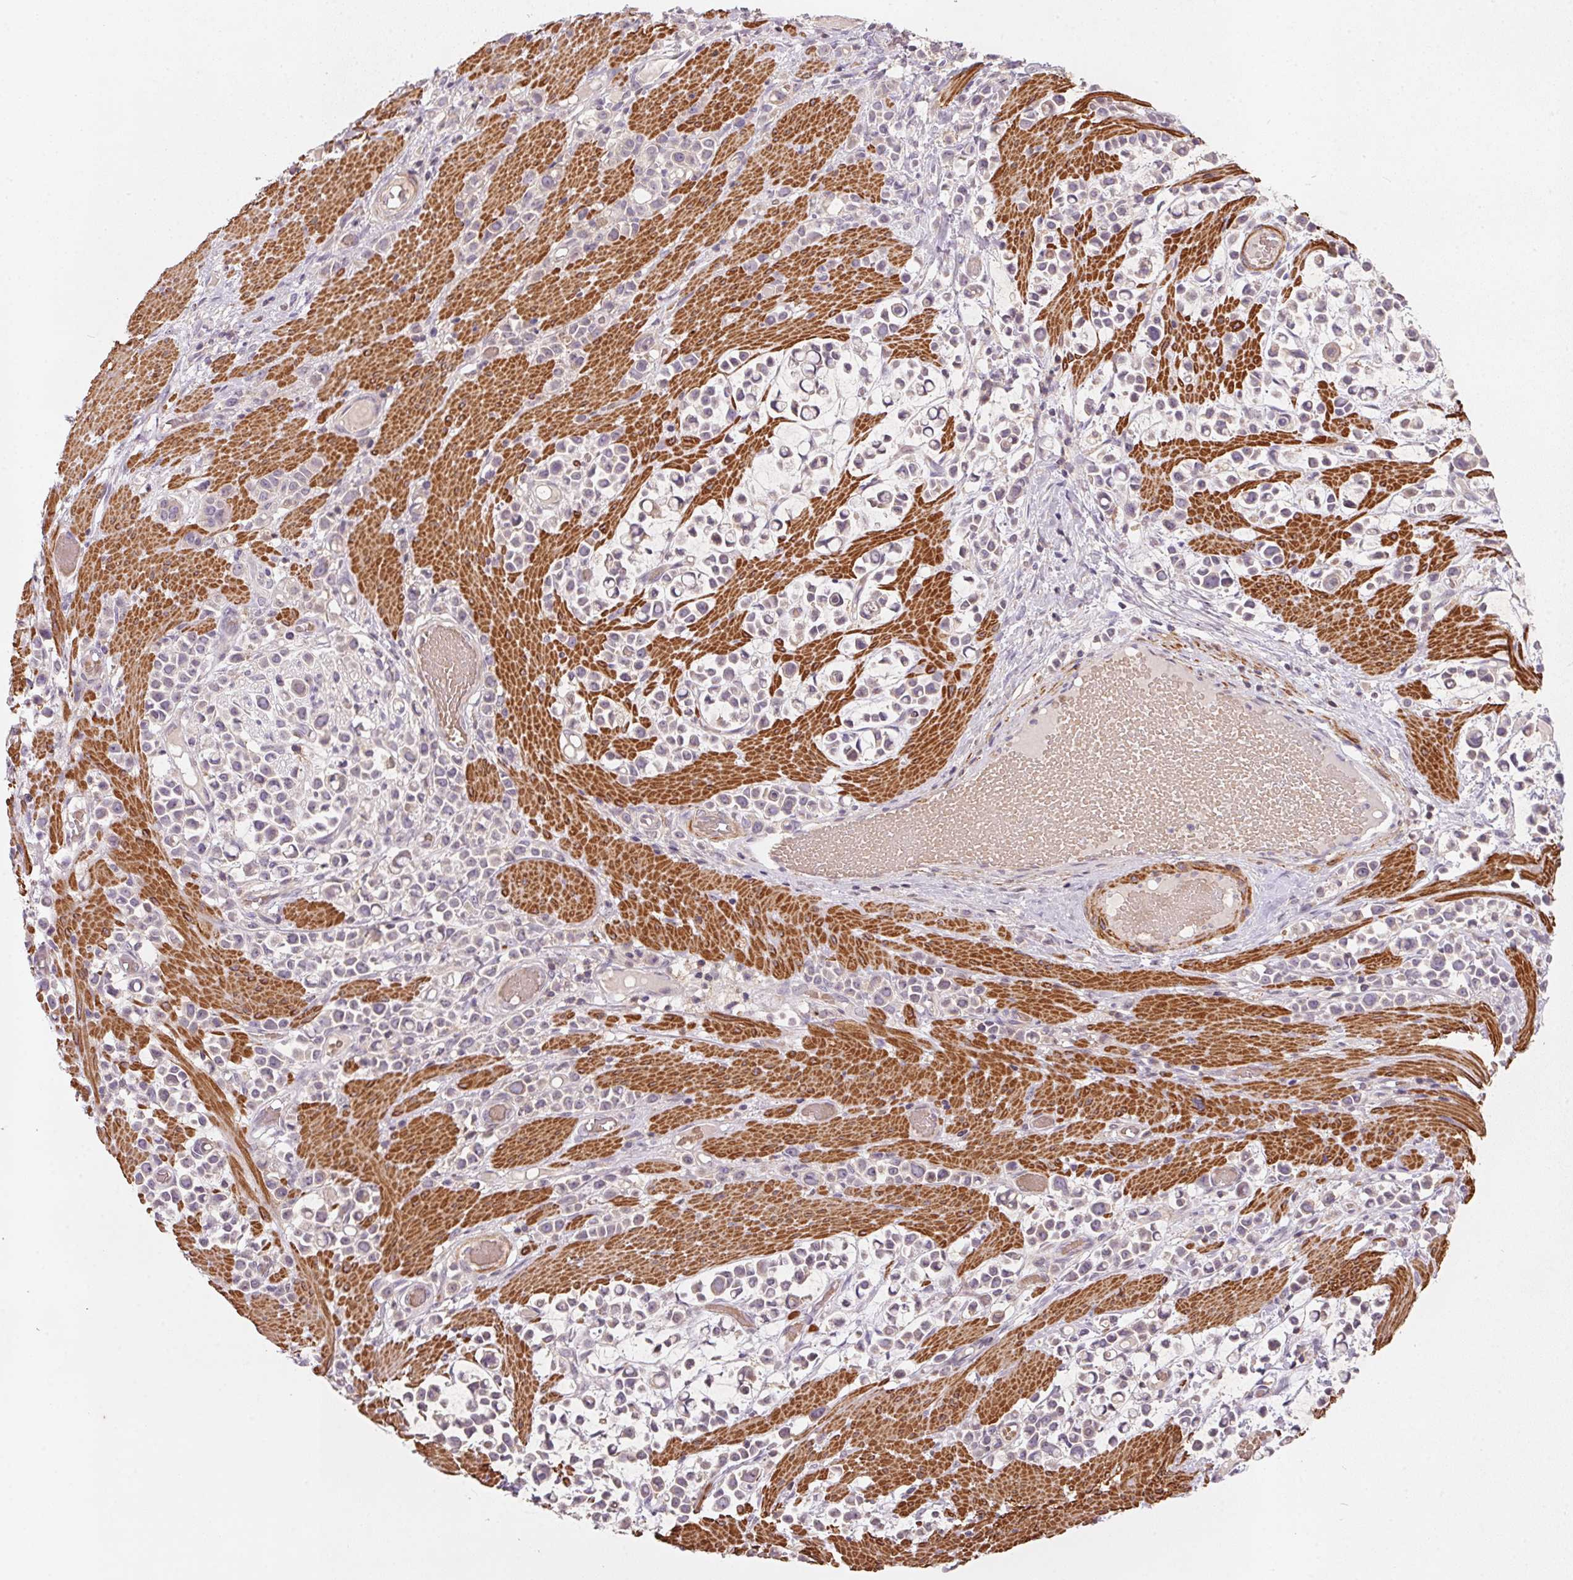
{"staining": {"intensity": "negative", "quantity": "none", "location": "none"}, "tissue": "stomach cancer", "cell_type": "Tumor cells", "image_type": "cancer", "snomed": [{"axis": "morphology", "description": "Adenocarcinoma, NOS"}, {"axis": "topography", "description": "Stomach"}], "caption": "Tumor cells are negative for brown protein staining in stomach adenocarcinoma.", "gene": "KCNK15", "patient": {"sex": "male", "age": 82}}